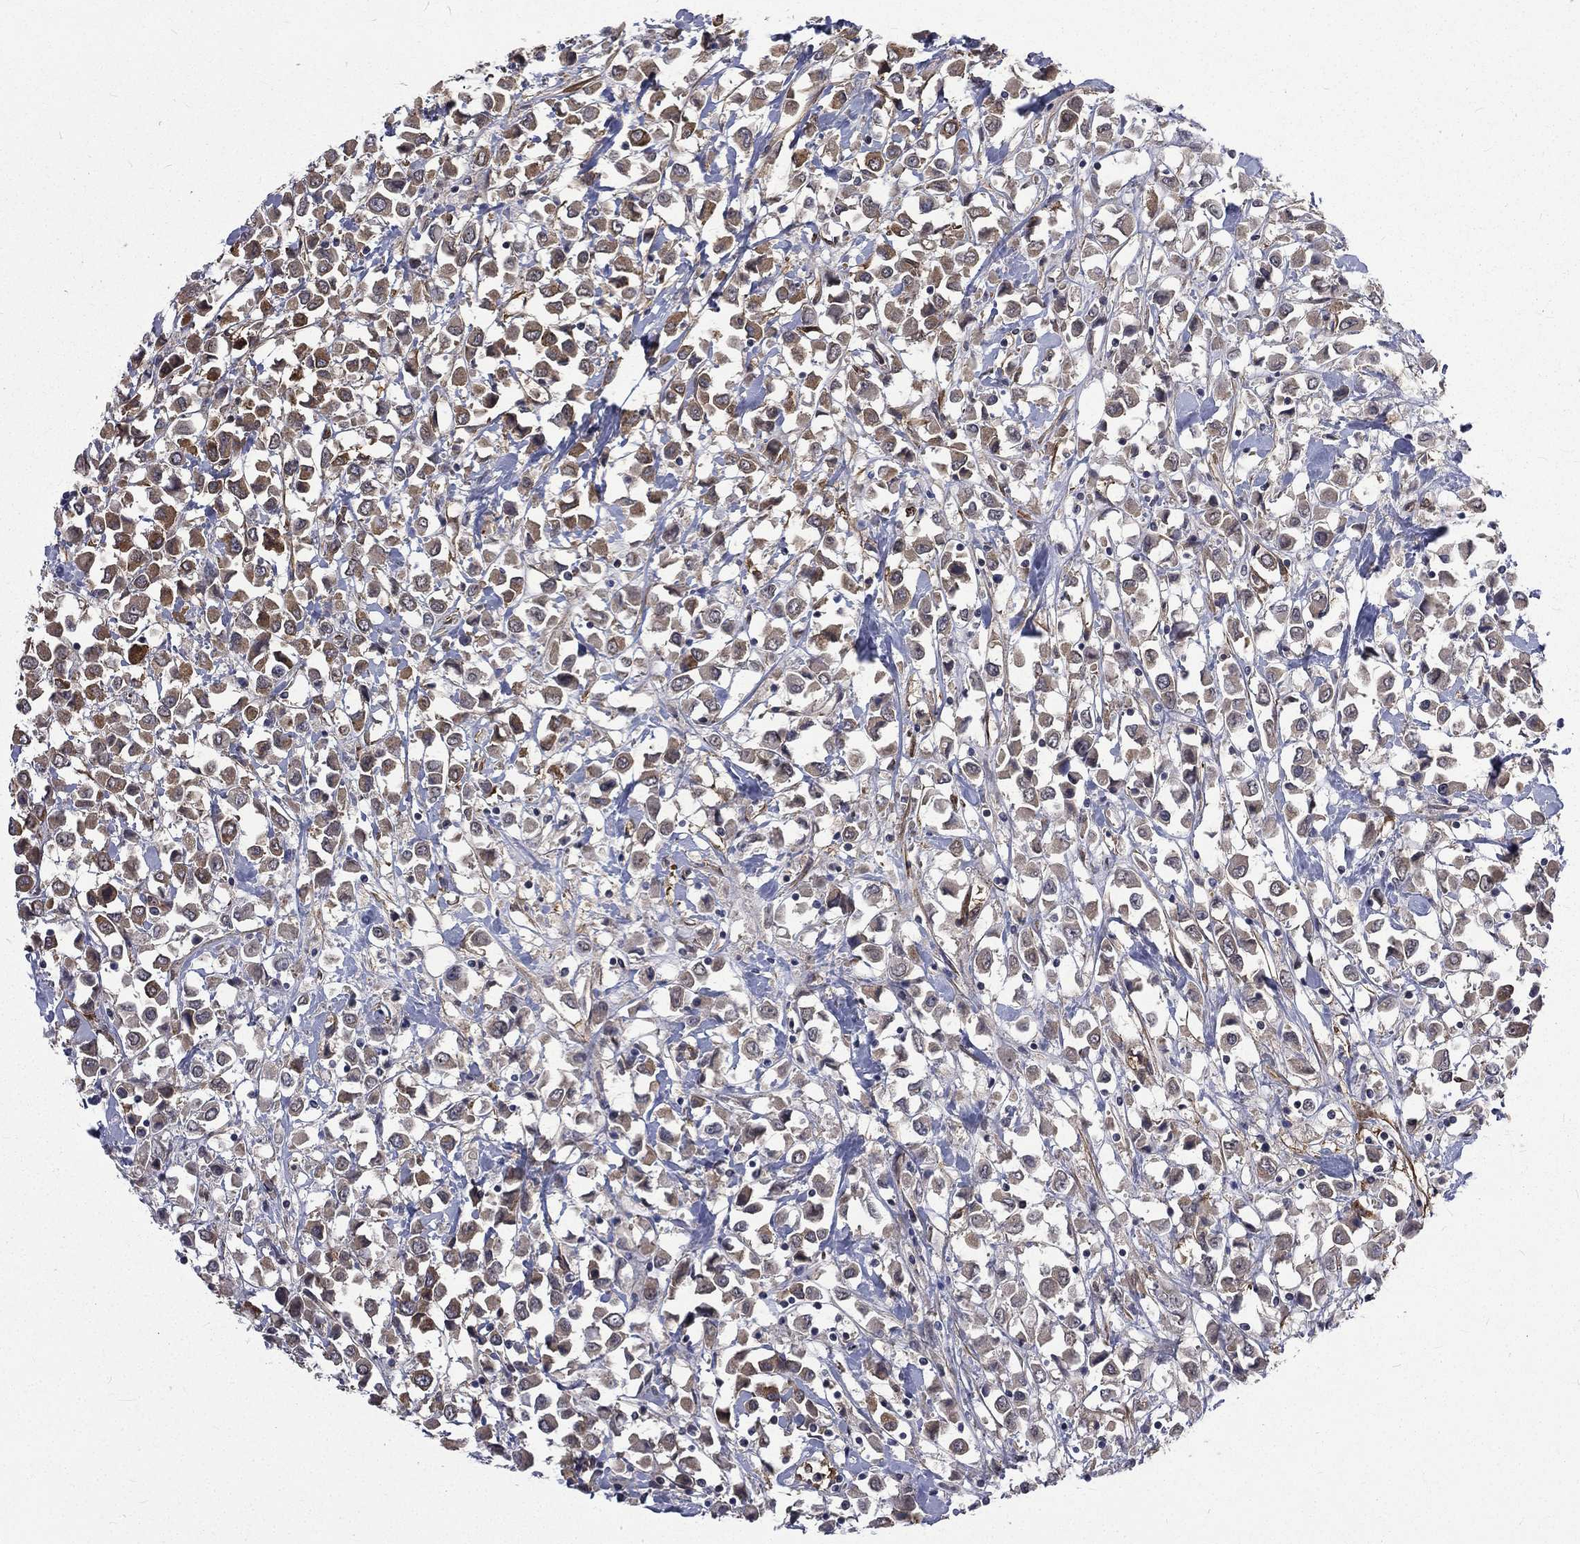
{"staining": {"intensity": "weak", "quantity": "<25%", "location": "cytoplasmic/membranous"}, "tissue": "breast cancer", "cell_type": "Tumor cells", "image_type": "cancer", "snomed": [{"axis": "morphology", "description": "Duct carcinoma"}, {"axis": "topography", "description": "Breast"}], "caption": "Tumor cells show no significant protein staining in breast cancer (invasive ductal carcinoma). (DAB immunohistochemistry with hematoxylin counter stain).", "gene": "PPFIBP1", "patient": {"sex": "female", "age": 61}}